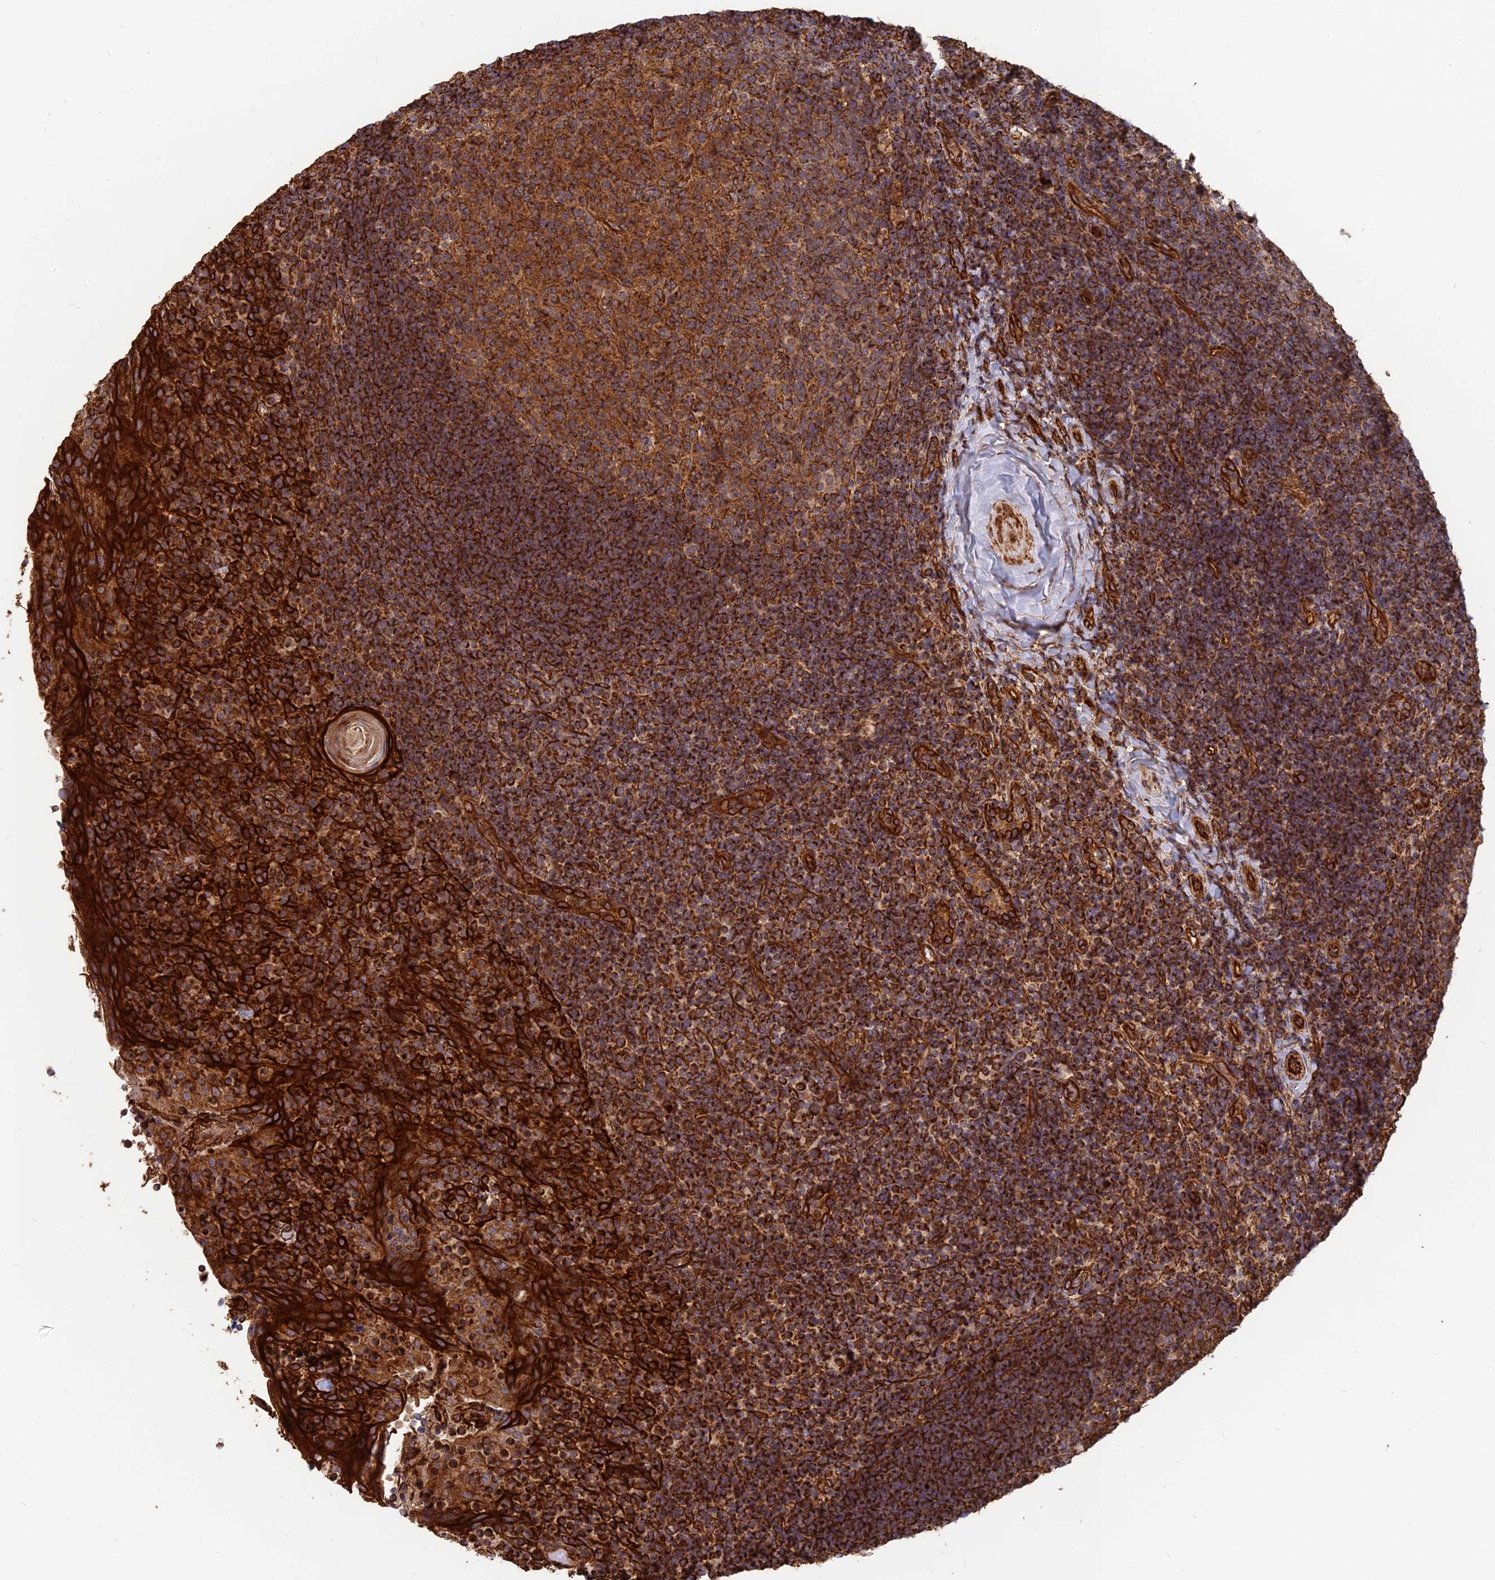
{"staining": {"intensity": "moderate", "quantity": ">75%", "location": "cytoplasmic/membranous"}, "tissue": "tonsil", "cell_type": "Germinal center cells", "image_type": "normal", "snomed": [{"axis": "morphology", "description": "Normal tissue, NOS"}, {"axis": "topography", "description": "Tonsil"}], "caption": "IHC (DAB (3,3'-diaminobenzidine)) staining of unremarkable tonsil displays moderate cytoplasmic/membranous protein positivity in about >75% of germinal center cells. The protein is stained brown, and the nuclei are stained in blue (DAB (3,3'-diaminobenzidine) IHC with brightfield microscopy, high magnification).", "gene": "DSTYK", "patient": {"sex": "female", "age": 10}}